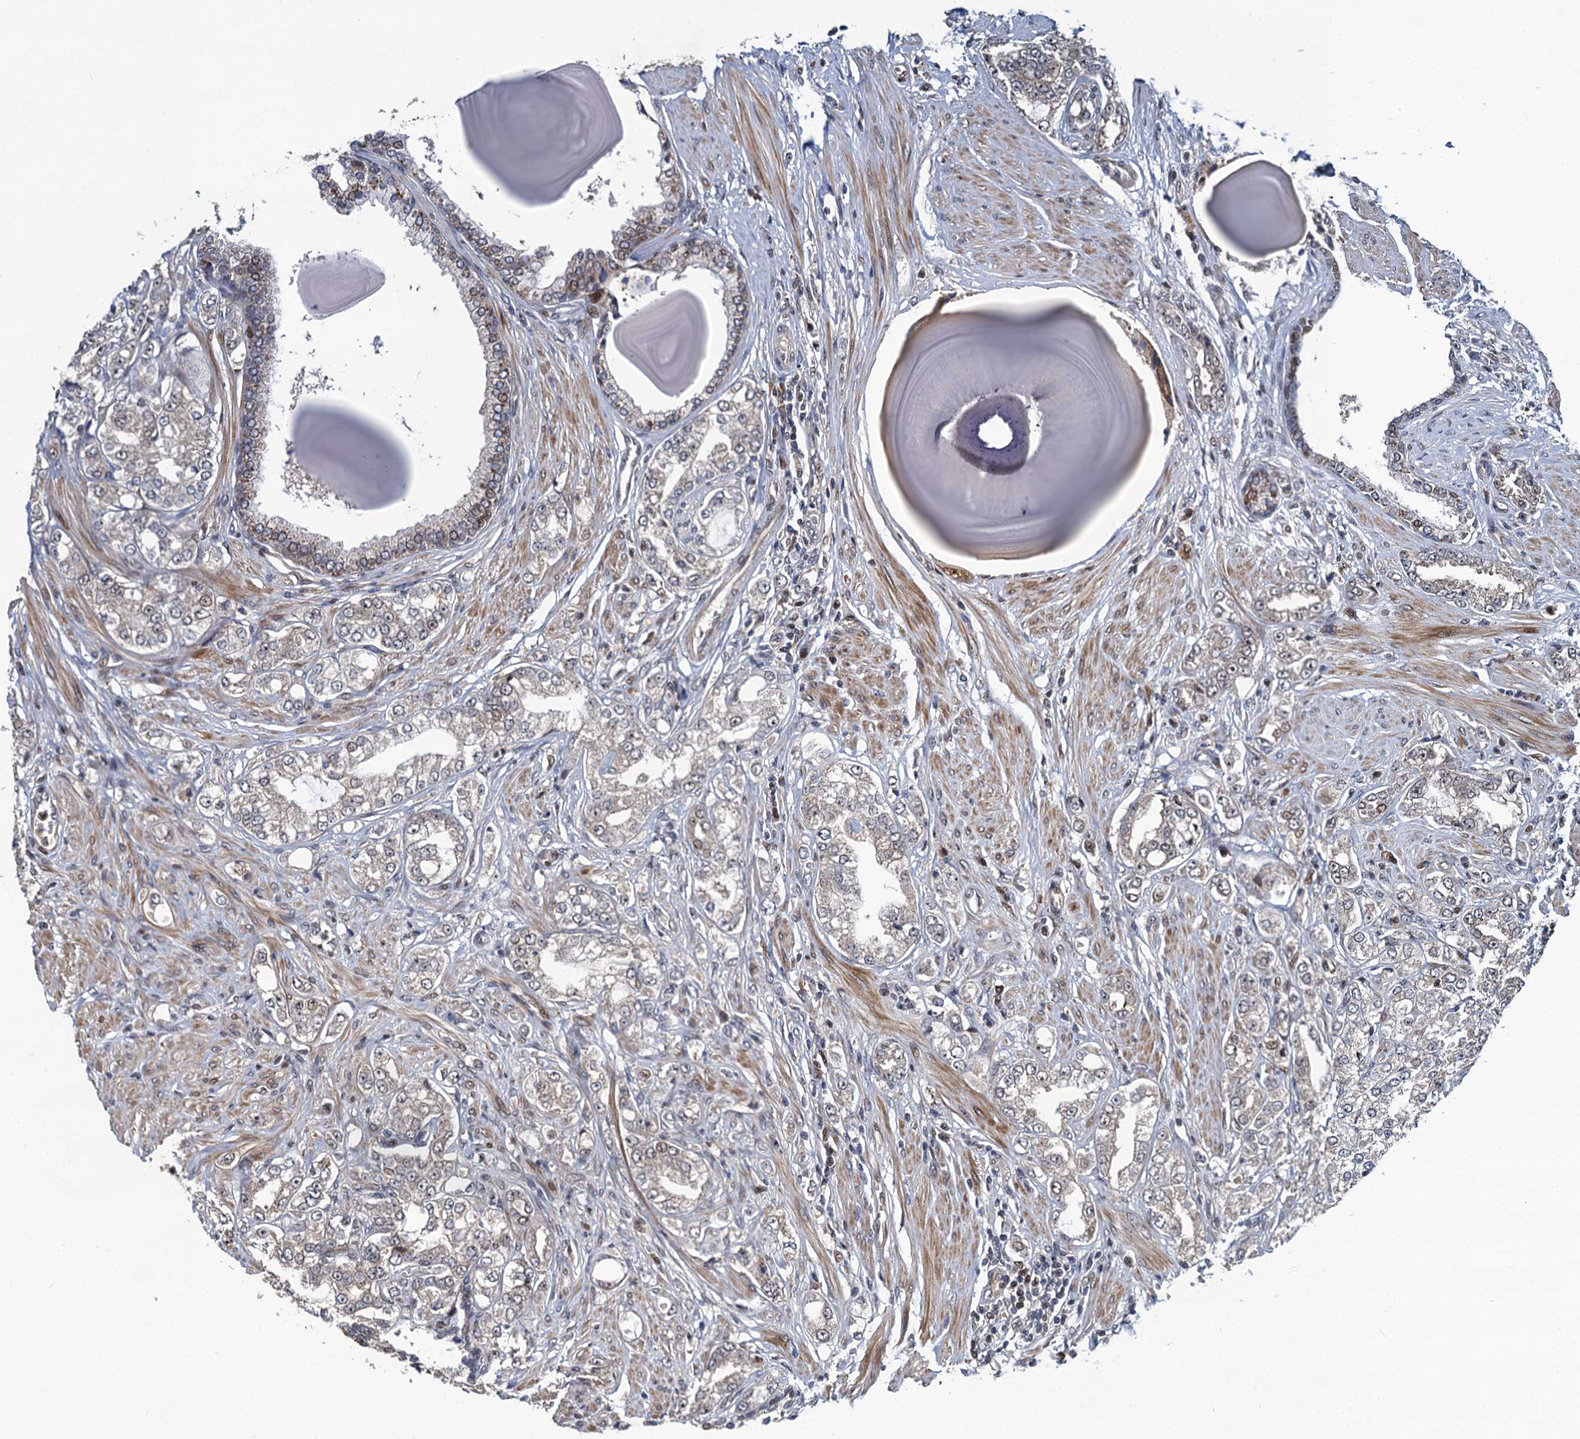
{"staining": {"intensity": "weak", "quantity": "<25%", "location": "cytoplasmic/membranous,nuclear"}, "tissue": "prostate cancer", "cell_type": "Tumor cells", "image_type": "cancer", "snomed": [{"axis": "morphology", "description": "Adenocarcinoma, High grade"}, {"axis": "topography", "description": "Prostate"}], "caption": "This is an immunohistochemistry (IHC) photomicrograph of adenocarcinoma (high-grade) (prostate). There is no expression in tumor cells.", "gene": "ATOSA", "patient": {"sex": "male", "age": 64}}